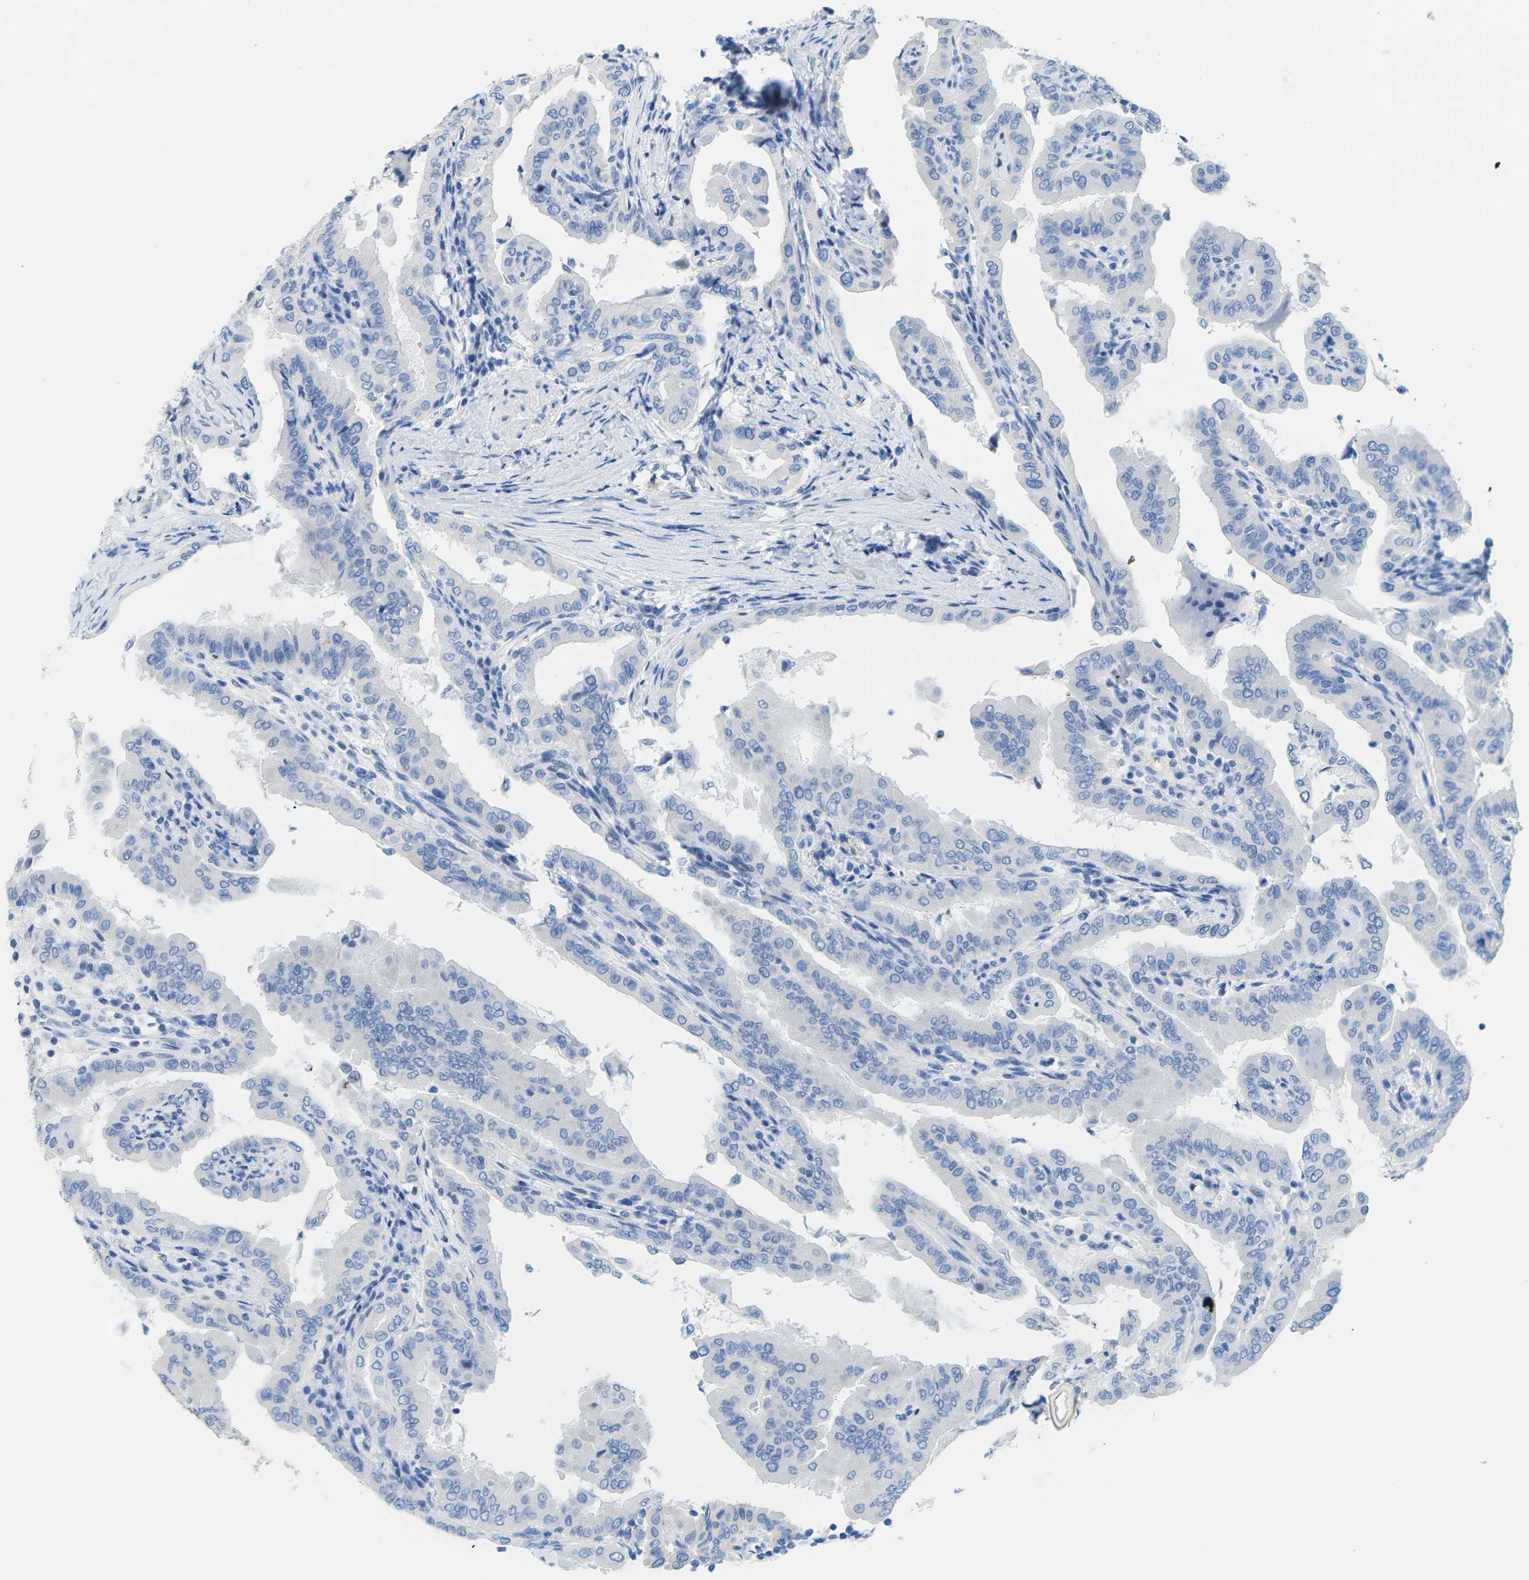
{"staining": {"intensity": "negative", "quantity": "none", "location": "none"}, "tissue": "thyroid cancer", "cell_type": "Tumor cells", "image_type": "cancer", "snomed": [{"axis": "morphology", "description": "Papillary adenocarcinoma, NOS"}, {"axis": "topography", "description": "Thyroid gland"}], "caption": "Papillary adenocarcinoma (thyroid) was stained to show a protein in brown. There is no significant staining in tumor cells.", "gene": "SLC12A1", "patient": {"sex": "male", "age": 33}}